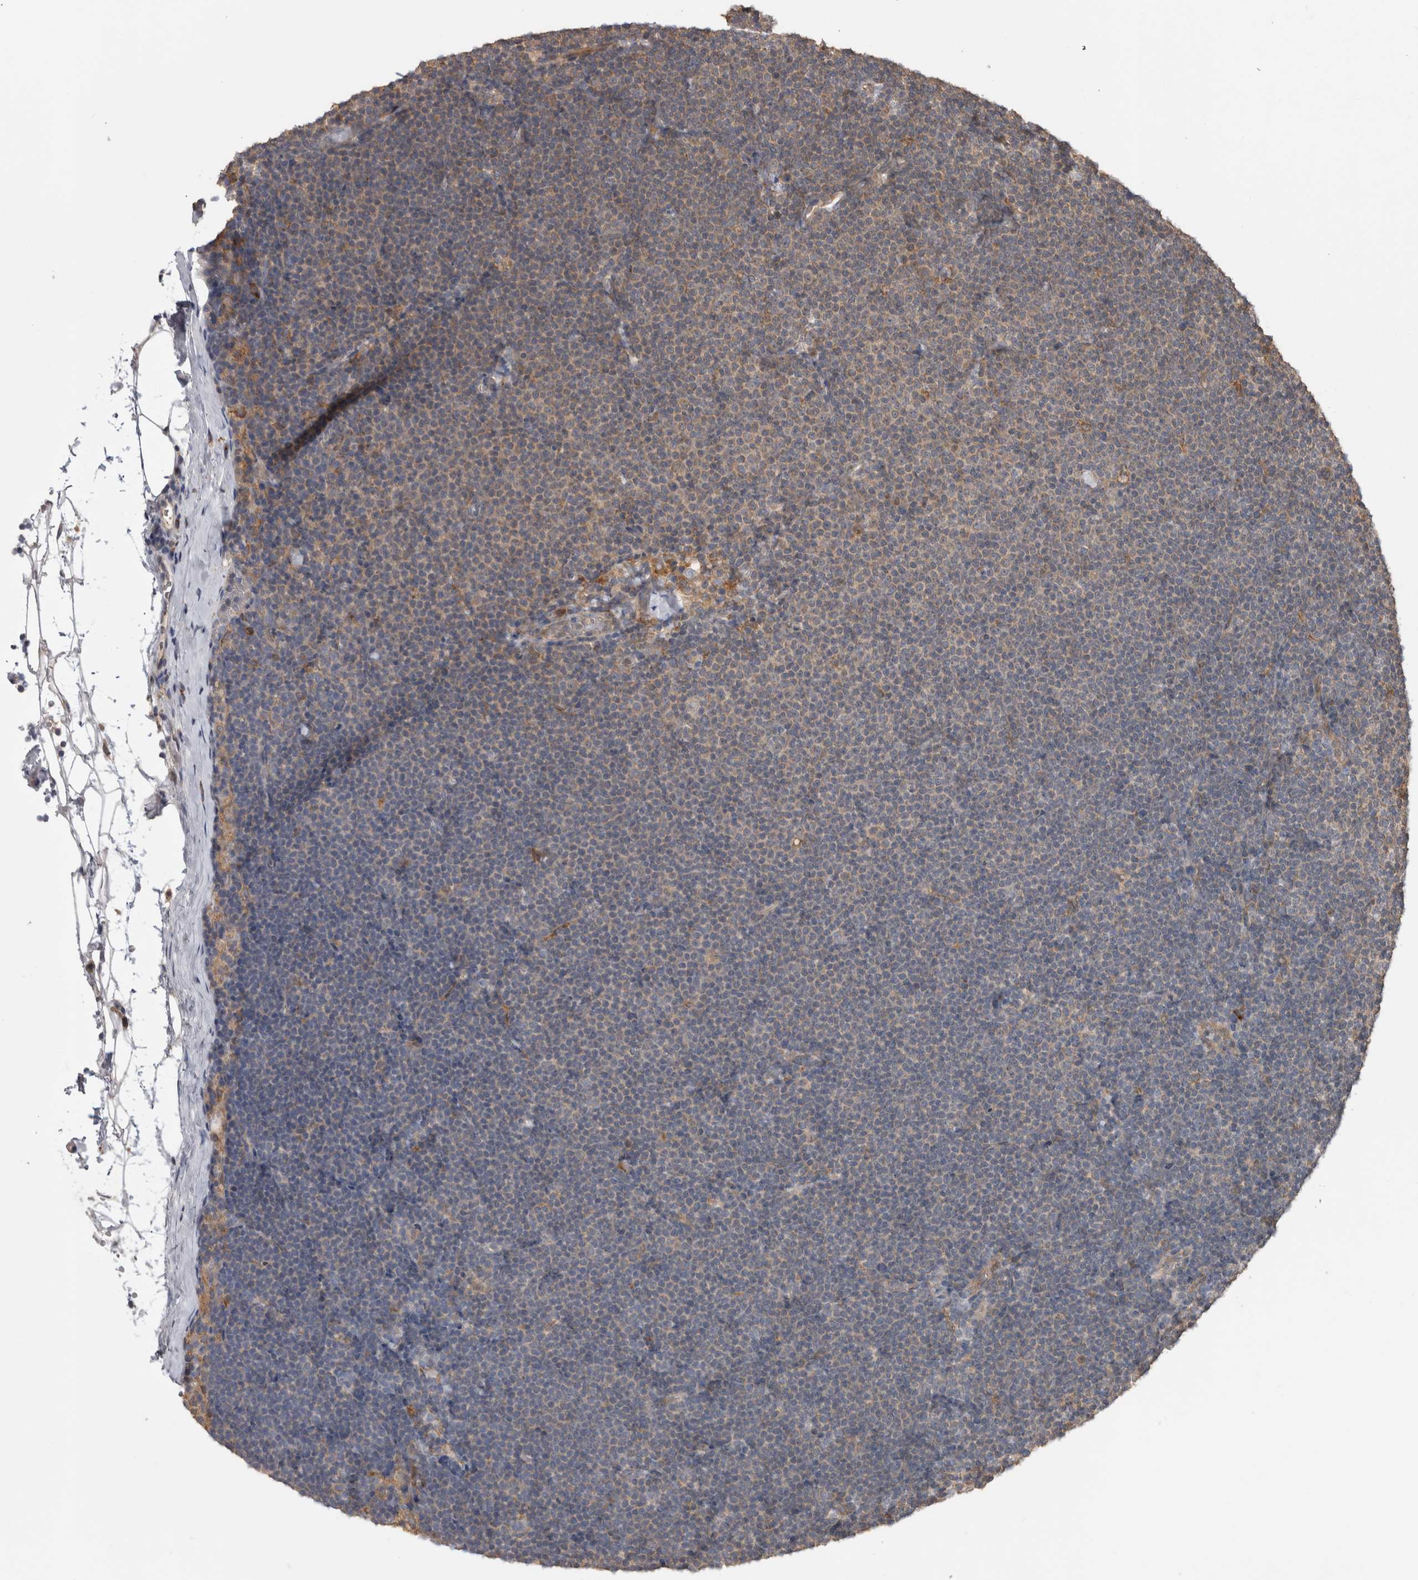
{"staining": {"intensity": "weak", "quantity": "25%-75%", "location": "cytoplasmic/membranous"}, "tissue": "lymphoma", "cell_type": "Tumor cells", "image_type": "cancer", "snomed": [{"axis": "morphology", "description": "Malignant lymphoma, non-Hodgkin's type, Low grade"}, {"axis": "topography", "description": "Lymph node"}], "caption": "Tumor cells show weak cytoplasmic/membranous expression in about 25%-75% of cells in lymphoma.", "gene": "TBCE", "patient": {"sex": "female", "age": 53}}